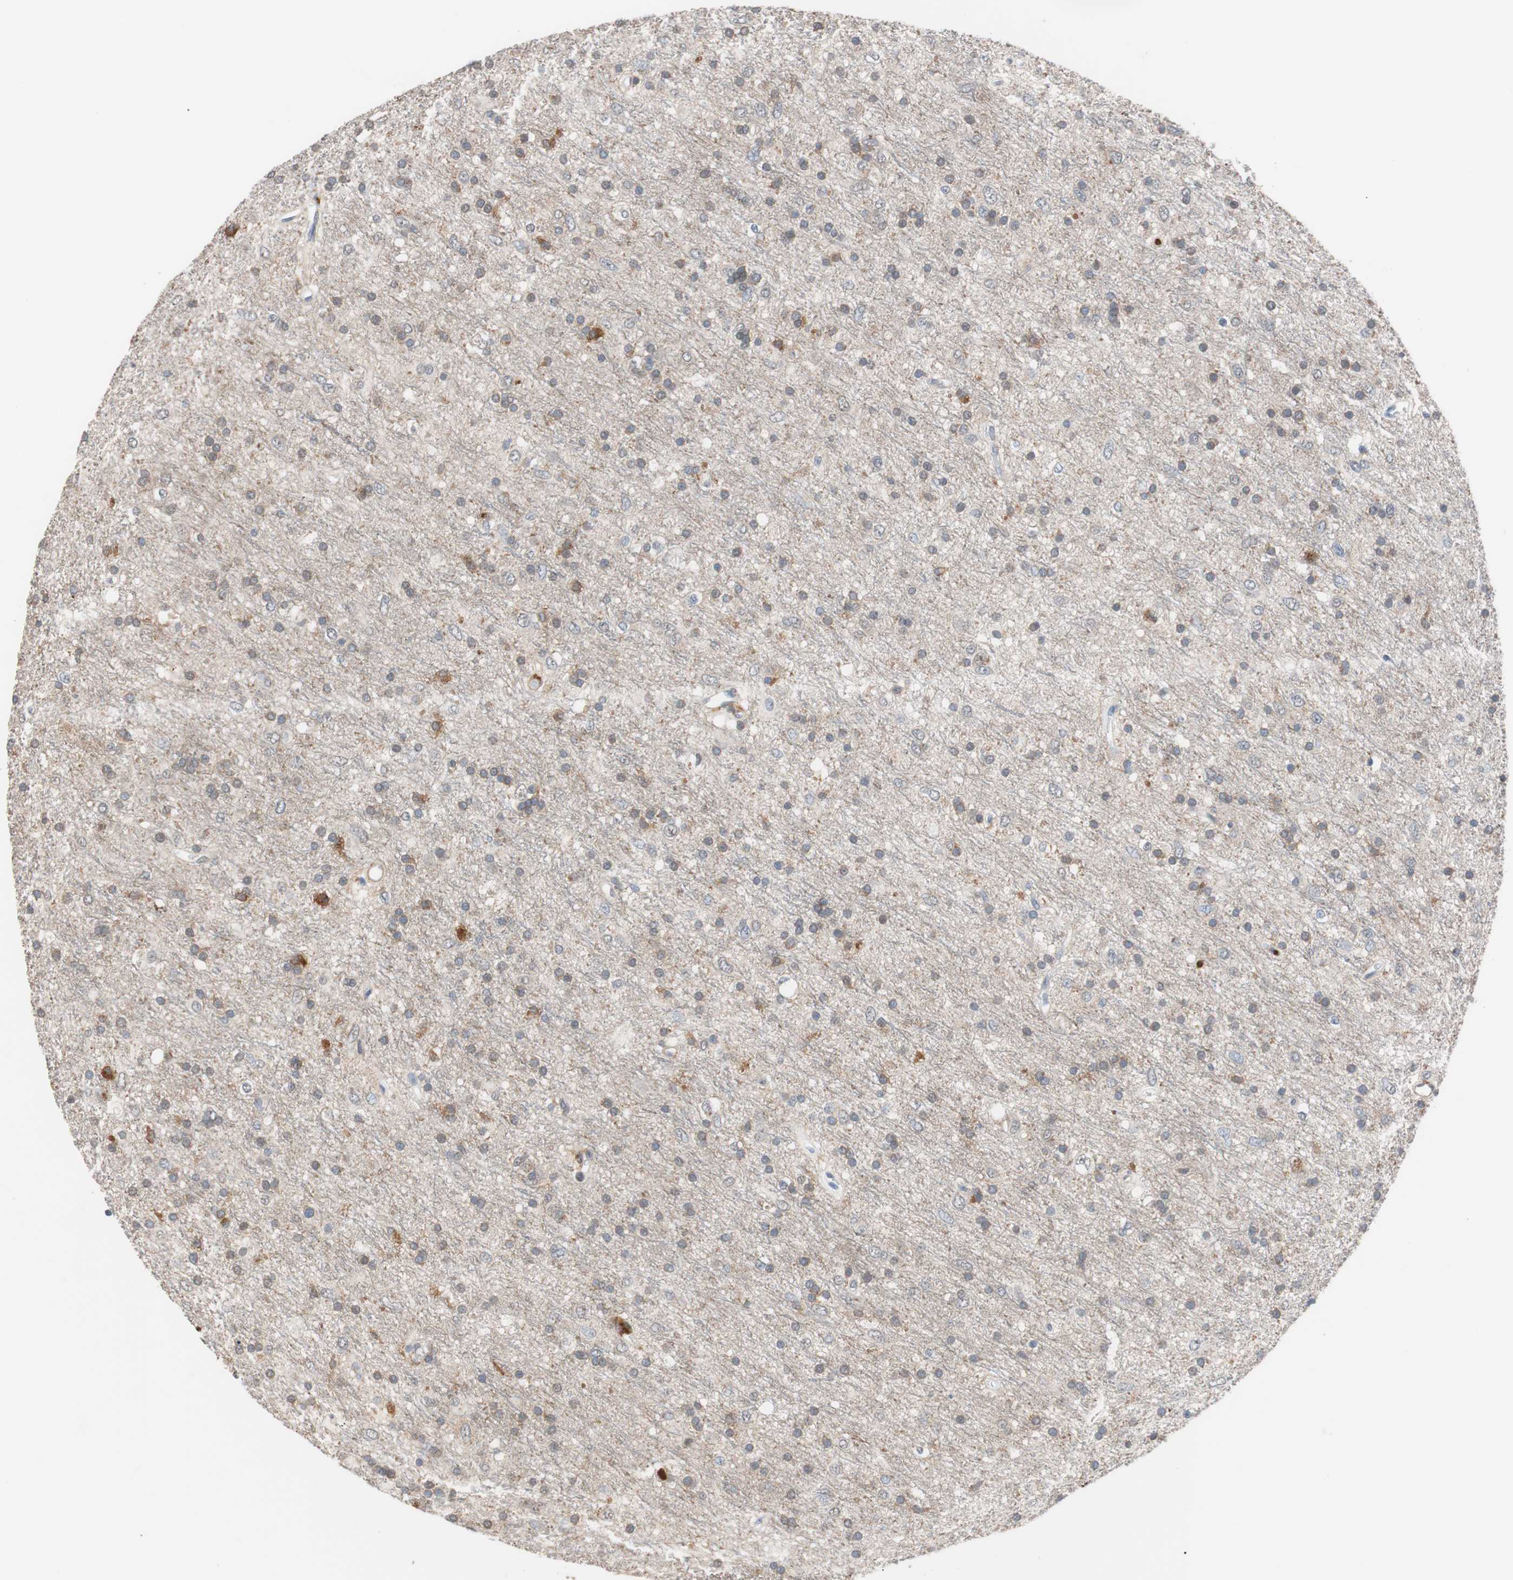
{"staining": {"intensity": "weak", "quantity": "<25%", "location": "cytoplasmic/membranous"}, "tissue": "glioma", "cell_type": "Tumor cells", "image_type": "cancer", "snomed": [{"axis": "morphology", "description": "Glioma, malignant, Low grade"}, {"axis": "topography", "description": "Brain"}], "caption": "DAB (3,3'-diaminobenzidine) immunohistochemical staining of malignant low-grade glioma exhibits no significant expression in tumor cells. (Brightfield microscopy of DAB (3,3'-diaminobenzidine) IHC at high magnification).", "gene": "LITAF", "patient": {"sex": "male", "age": 77}}